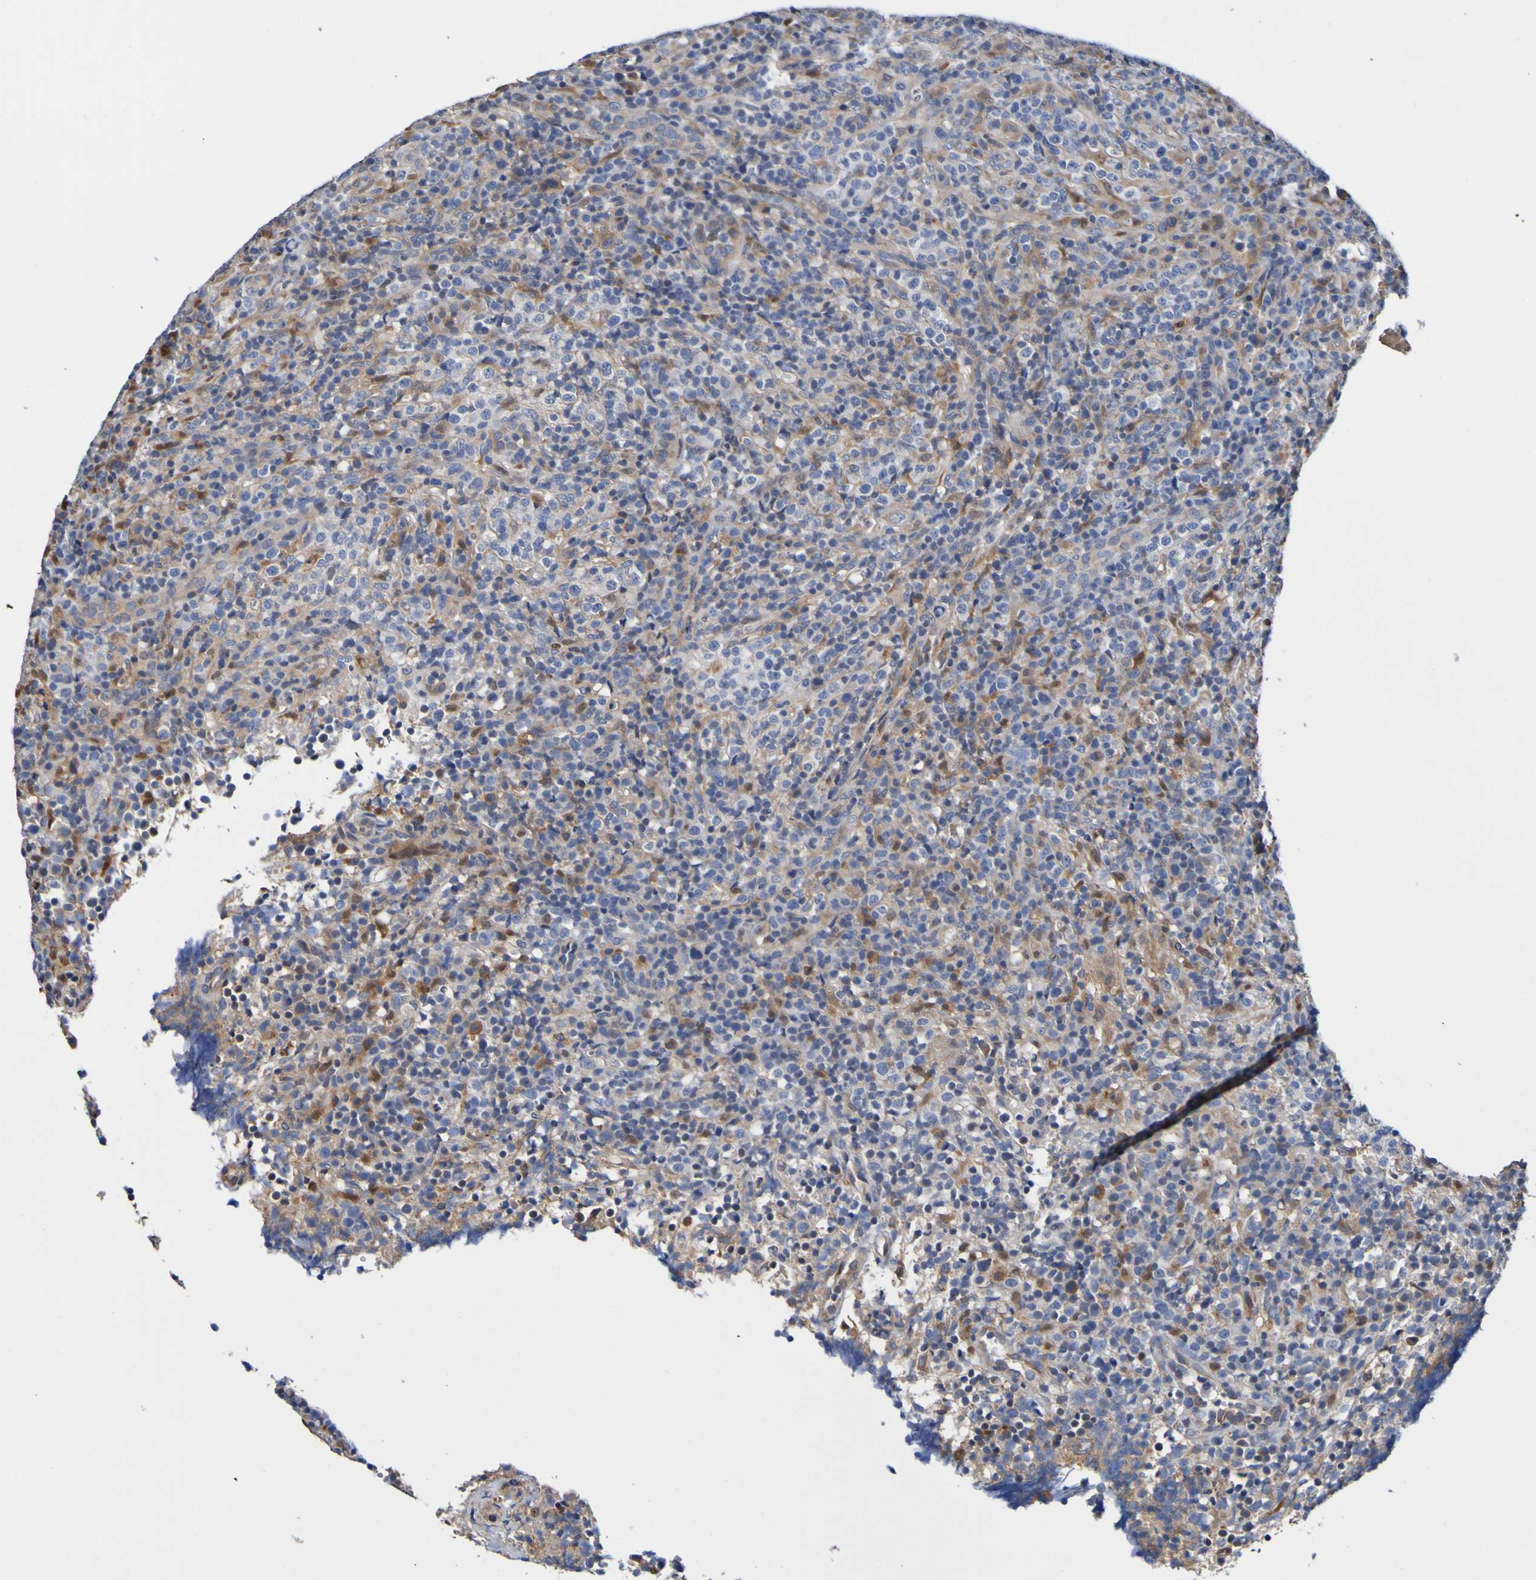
{"staining": {"intensity": "negative", "quantity": "none", "location": "none"}, "tissue": "lymphoma", "cell_type": "Tumor cells", "image_type": "cancer", "snomed": [{"axis": "morphology", "description": "Malignant lymphoma, non-Hodgkin's type, High grade"}, {"axis": "topography", "description": "Lymph node"}], "caption": "Malignant lymphoma, non-Hodgkin's type (high-grade) stained for a protein using IHC shows no expression tumor cells.", "gene": "METAP2", "patient": {"sex": "female", "age": 76}}